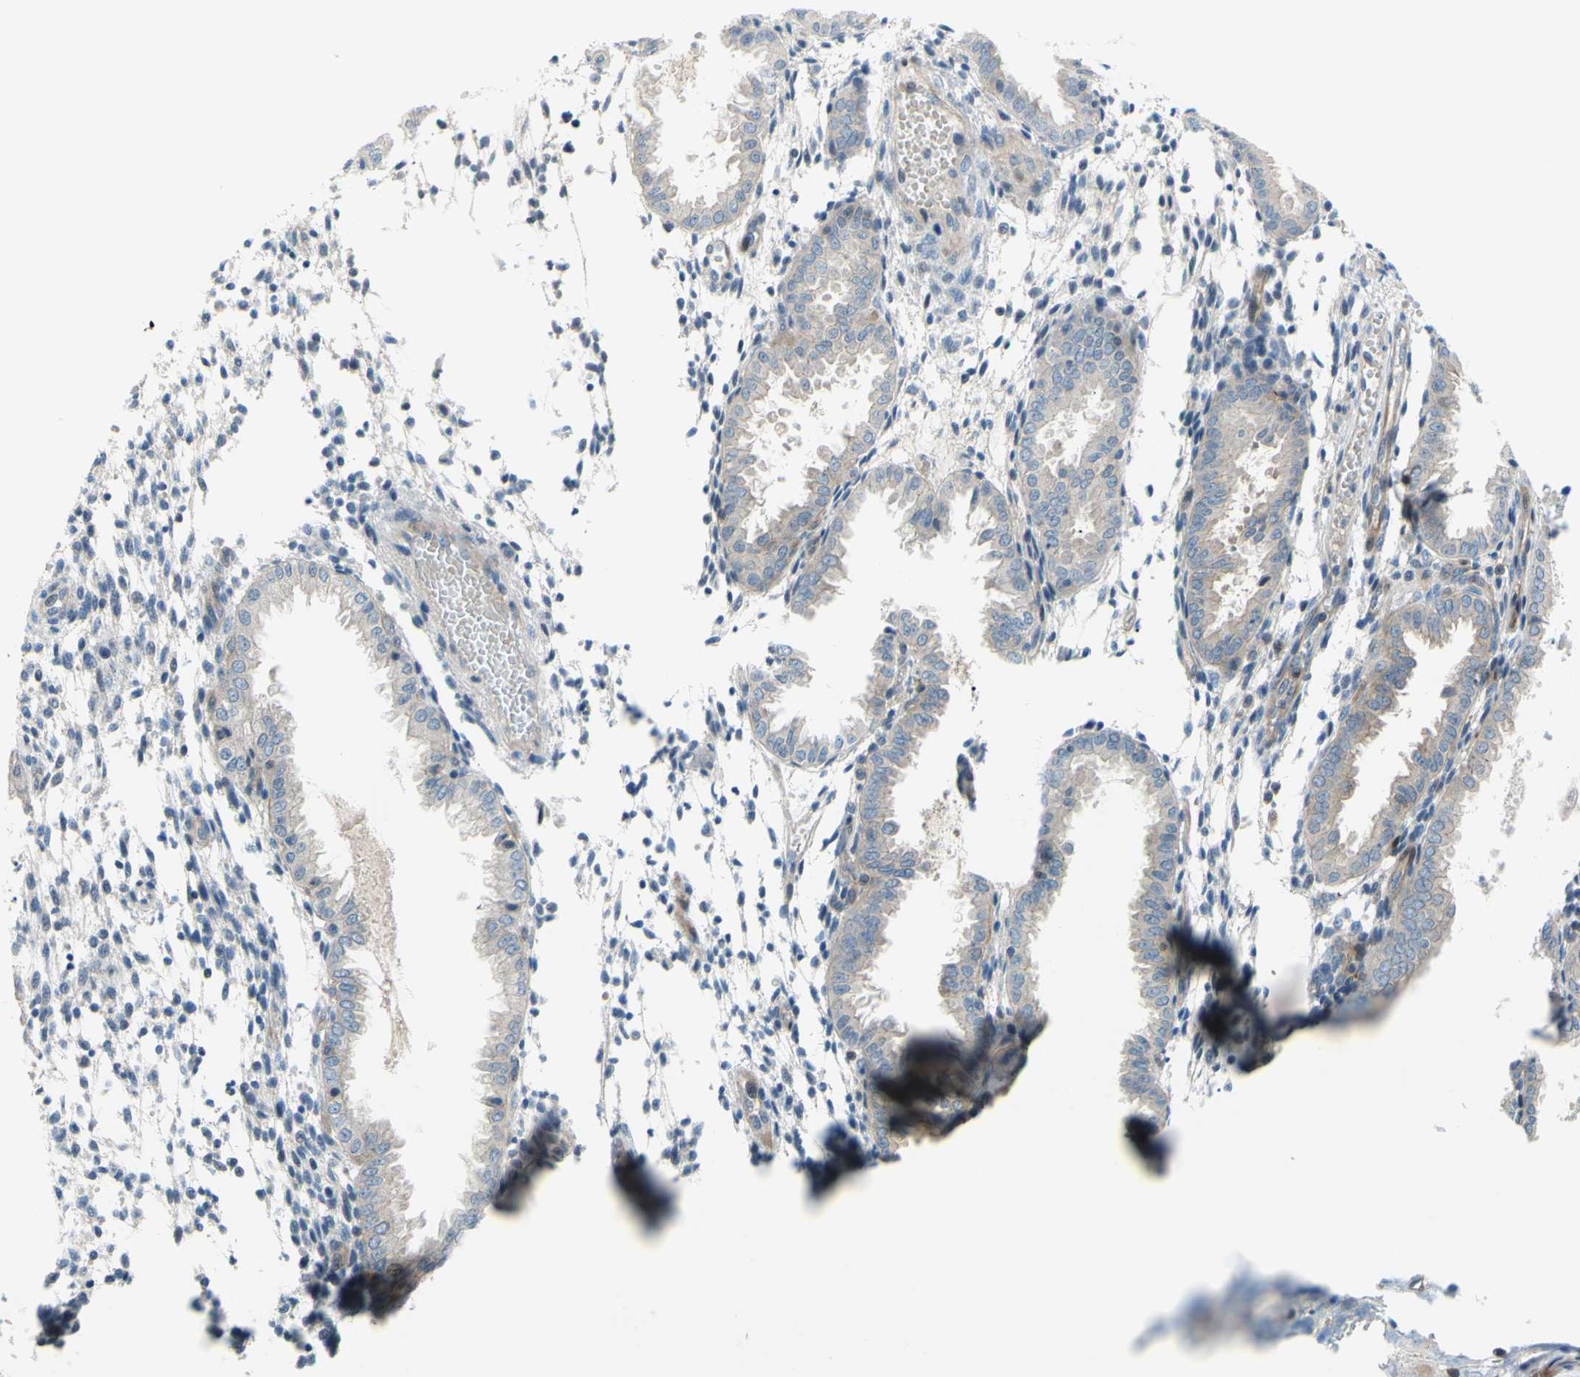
{"staining": {"intensity": "negative", "quantity": "none", "location": "none"}, "tissue": "endometrium", "cell_type": "Cells in endometrial stroma", "image_type": "normal", "snomed": [{"axis": "morphology", "description": "Normal tissue, NOS"}, {"axis": "topography", "description": "Endometrium"}], "caption": "The photomicrograph displays no staining of cells in endometrial stroma in normal endometrium. The staining was performed using DAB (3,3'-diaminobenzidine) to visualize the protein expression in brown, while the nuclei were stained in blue with hematoxylin (Magnification: 20x).", "gene": "PAK2", "patient": {"sex": "female", "age": 33}}